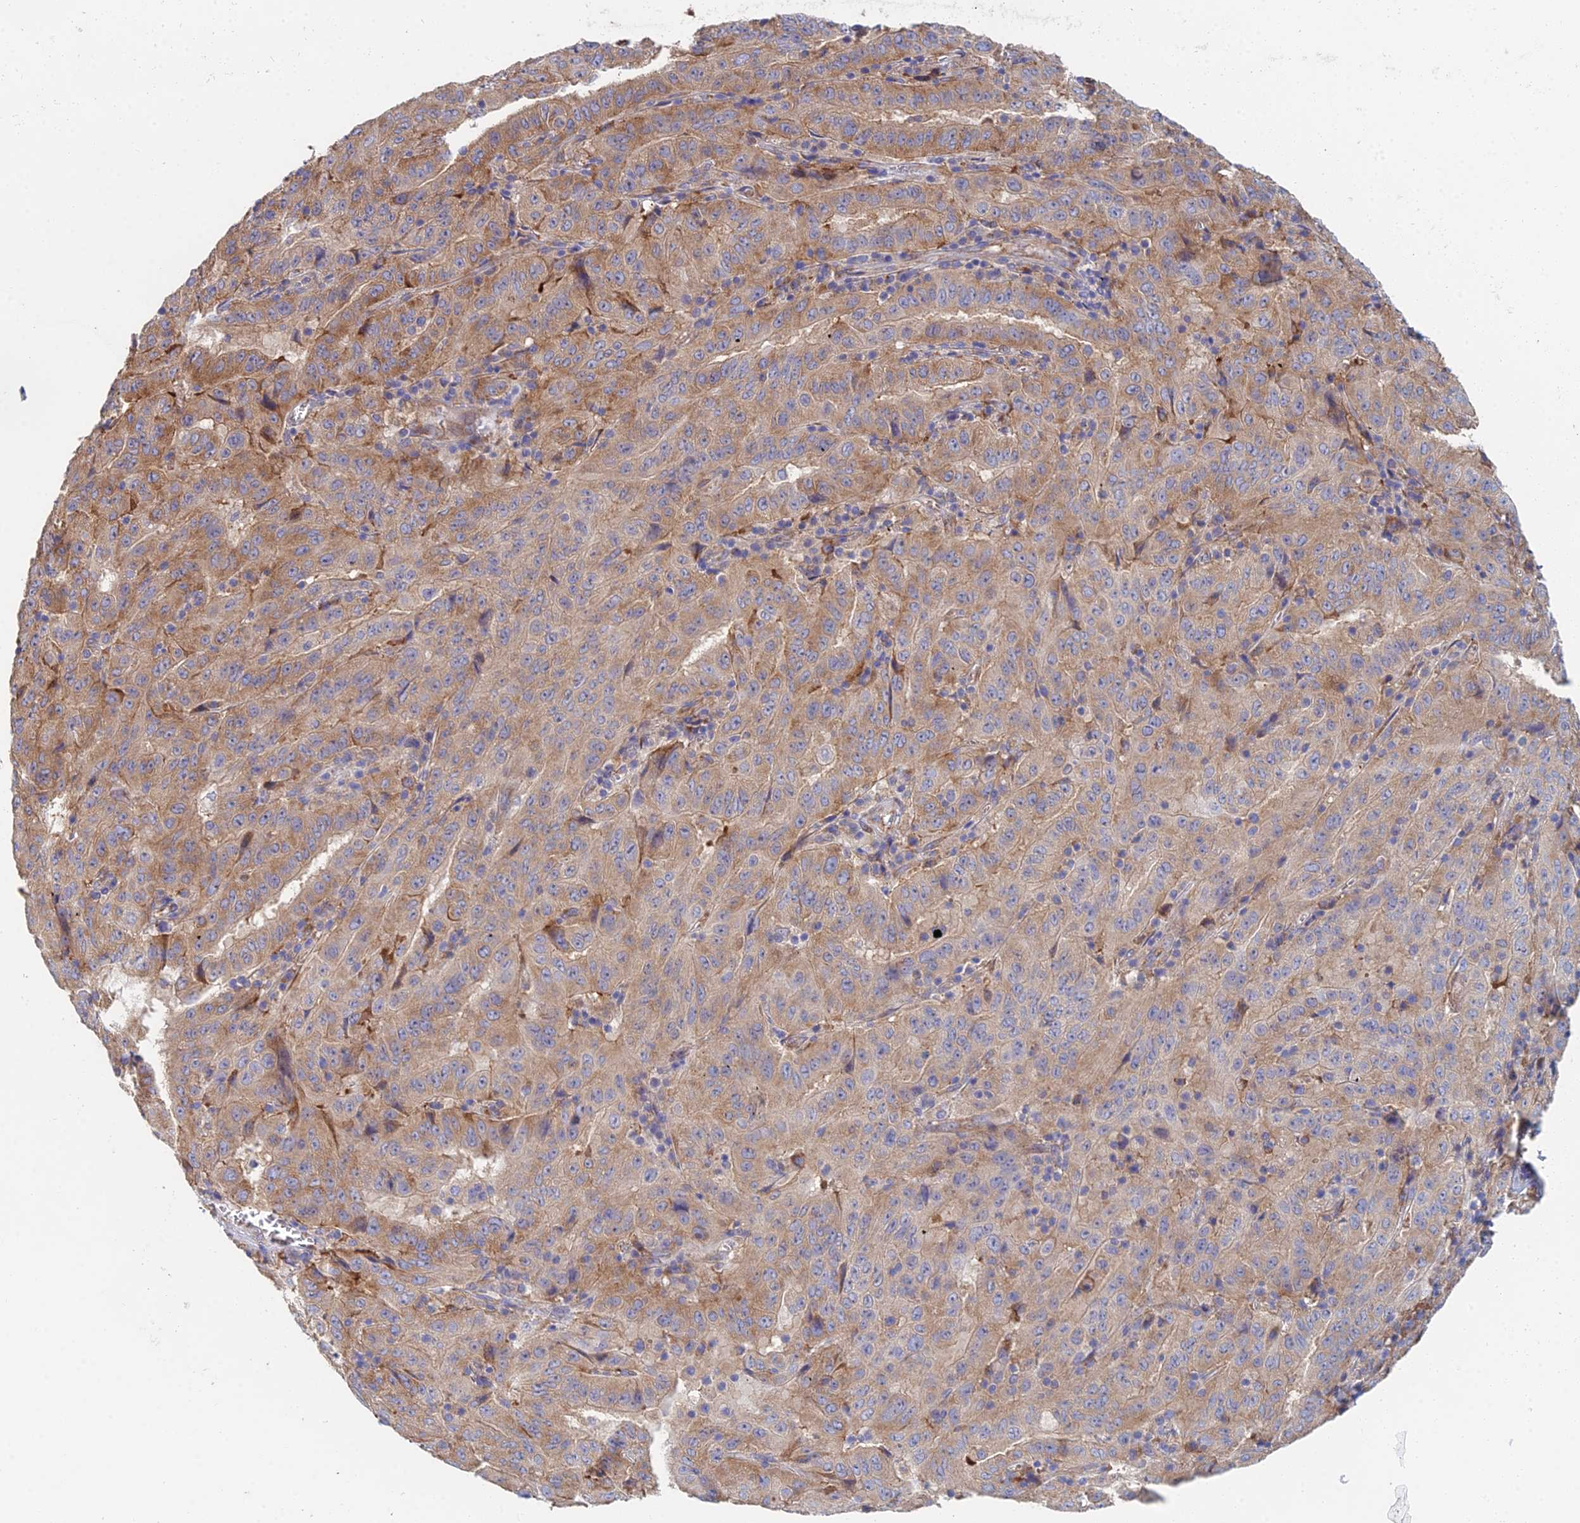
{"staining": {"intensity": "moderate", "quantity": ">75%", "location": "cytoplasmic/membranous"}, "tissue": "pancreatic cancer", "cell_type": "Tumor cells", "image_type": "cancer", "snomed": [{"axis": "morphology", "description": "Adenocarcinoma, NOS"}, {"axis": "topography", "description": "Pancreas"}], "caption": "Immunohistochemistry image of neoplastic tissue: human adenocarcinoma (pancreatic) stained using immunohistochemistry displays medium levels of moderate protein expression localized specifically in the cytoplasmic/membranous of tumor cells, appearing as a cytoplasmic/membranous brown color.", "gene": "ELOF1", "patient": {"sex": "male", "age": 63}}